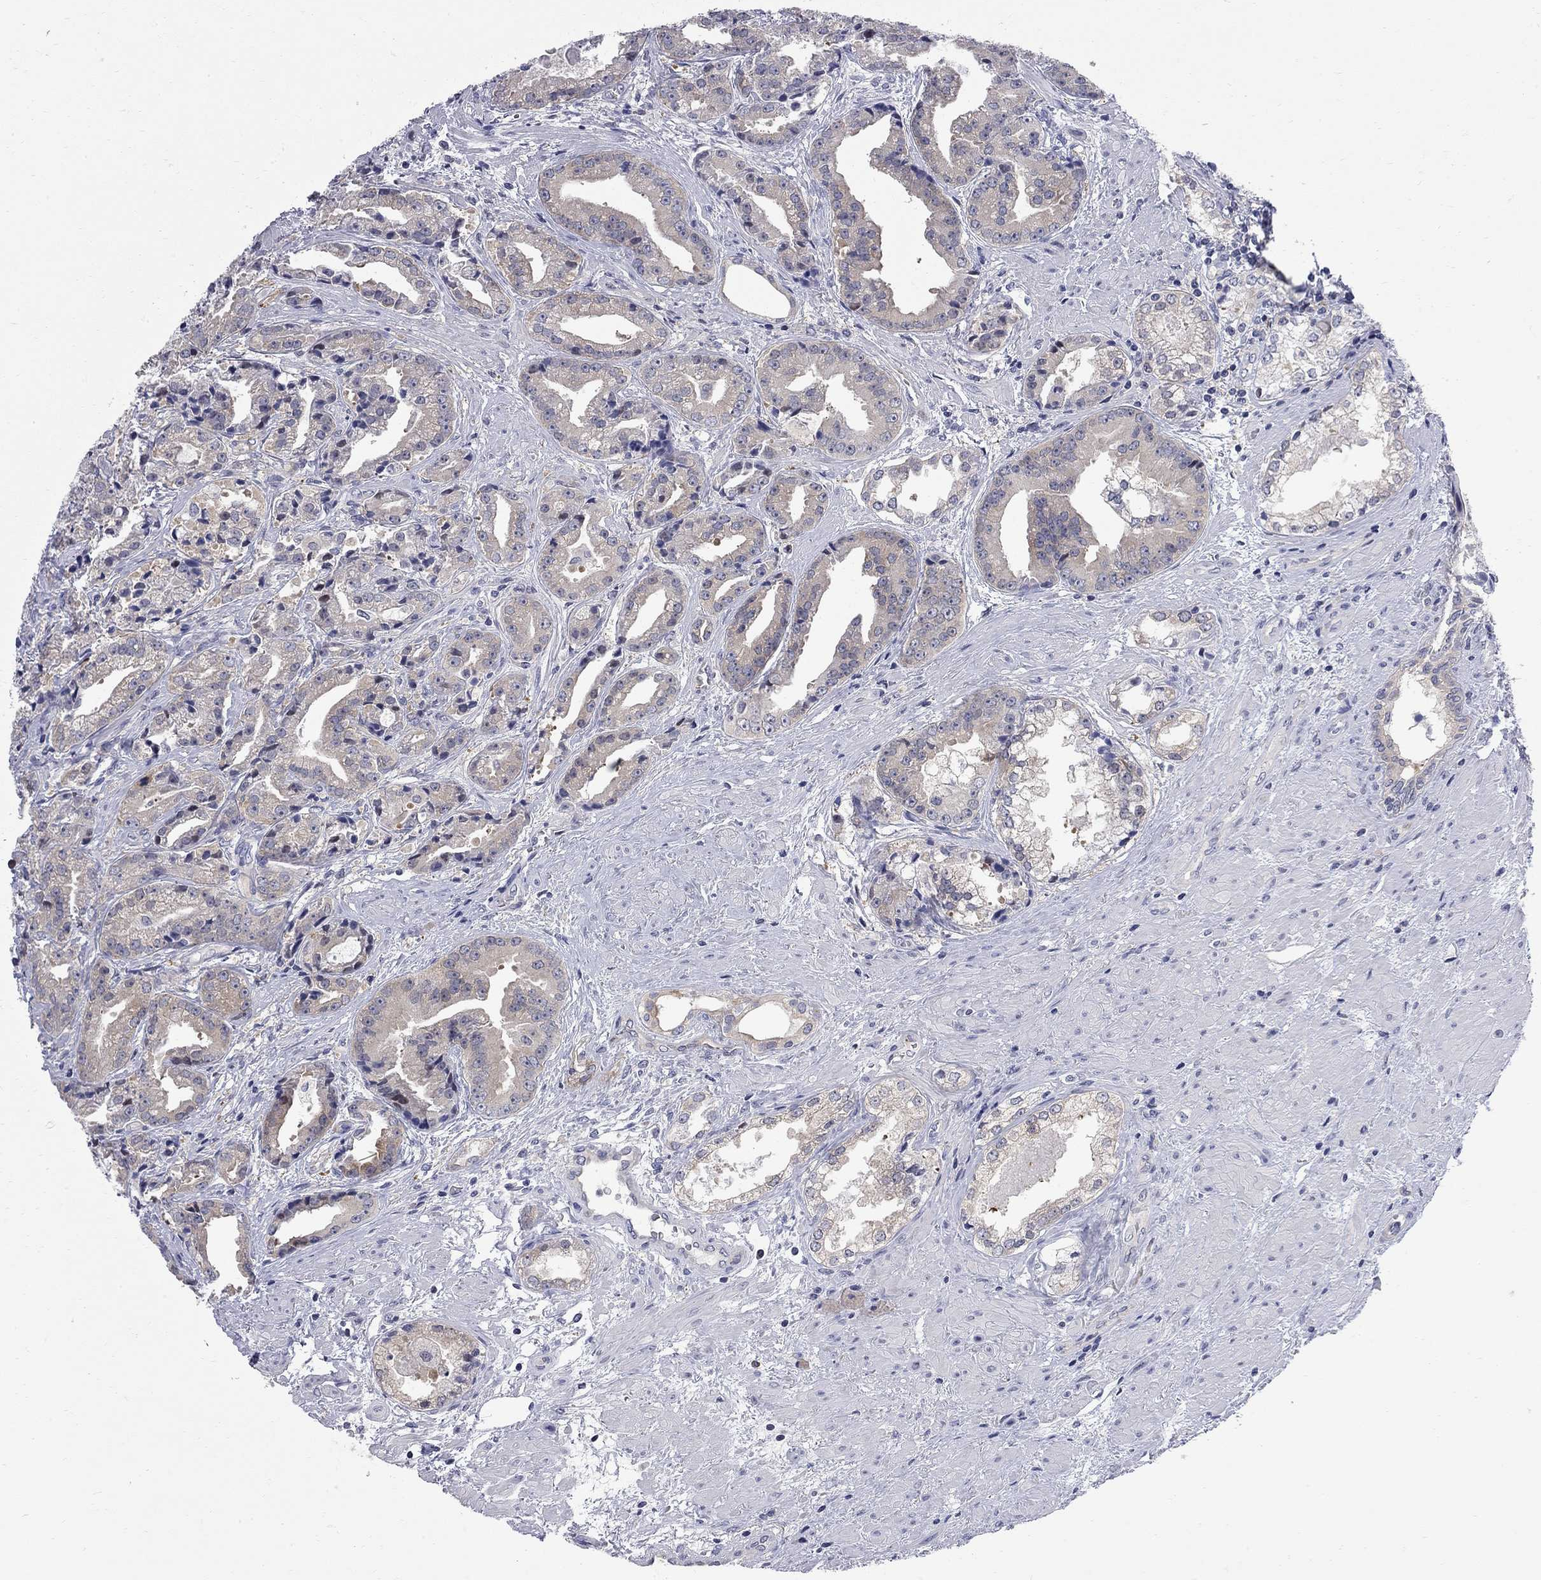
{"staining": {"intensity": "negative", "quantity": "none", "location": "none"}, "tissue": "prostate cancer", "cell_type": "Tumor cells", "image_type": "cancer", "snomed": [{"axis": "morphology", "description": "Adenocarcinoma, NOS"}, {"axis": "morphology", "description": "Adenocarcinoma, High grade"}, {"axis": "topography", "description": "Prostate"}], "caption": "IHC micrograph of prostate cancer (adenocarcinoma (high-grade)) stained for a protein (brown), which displays no positivity in tumor cells.", "gene": "GALNT8", "patient": {"sex": "male", "age": 64}}